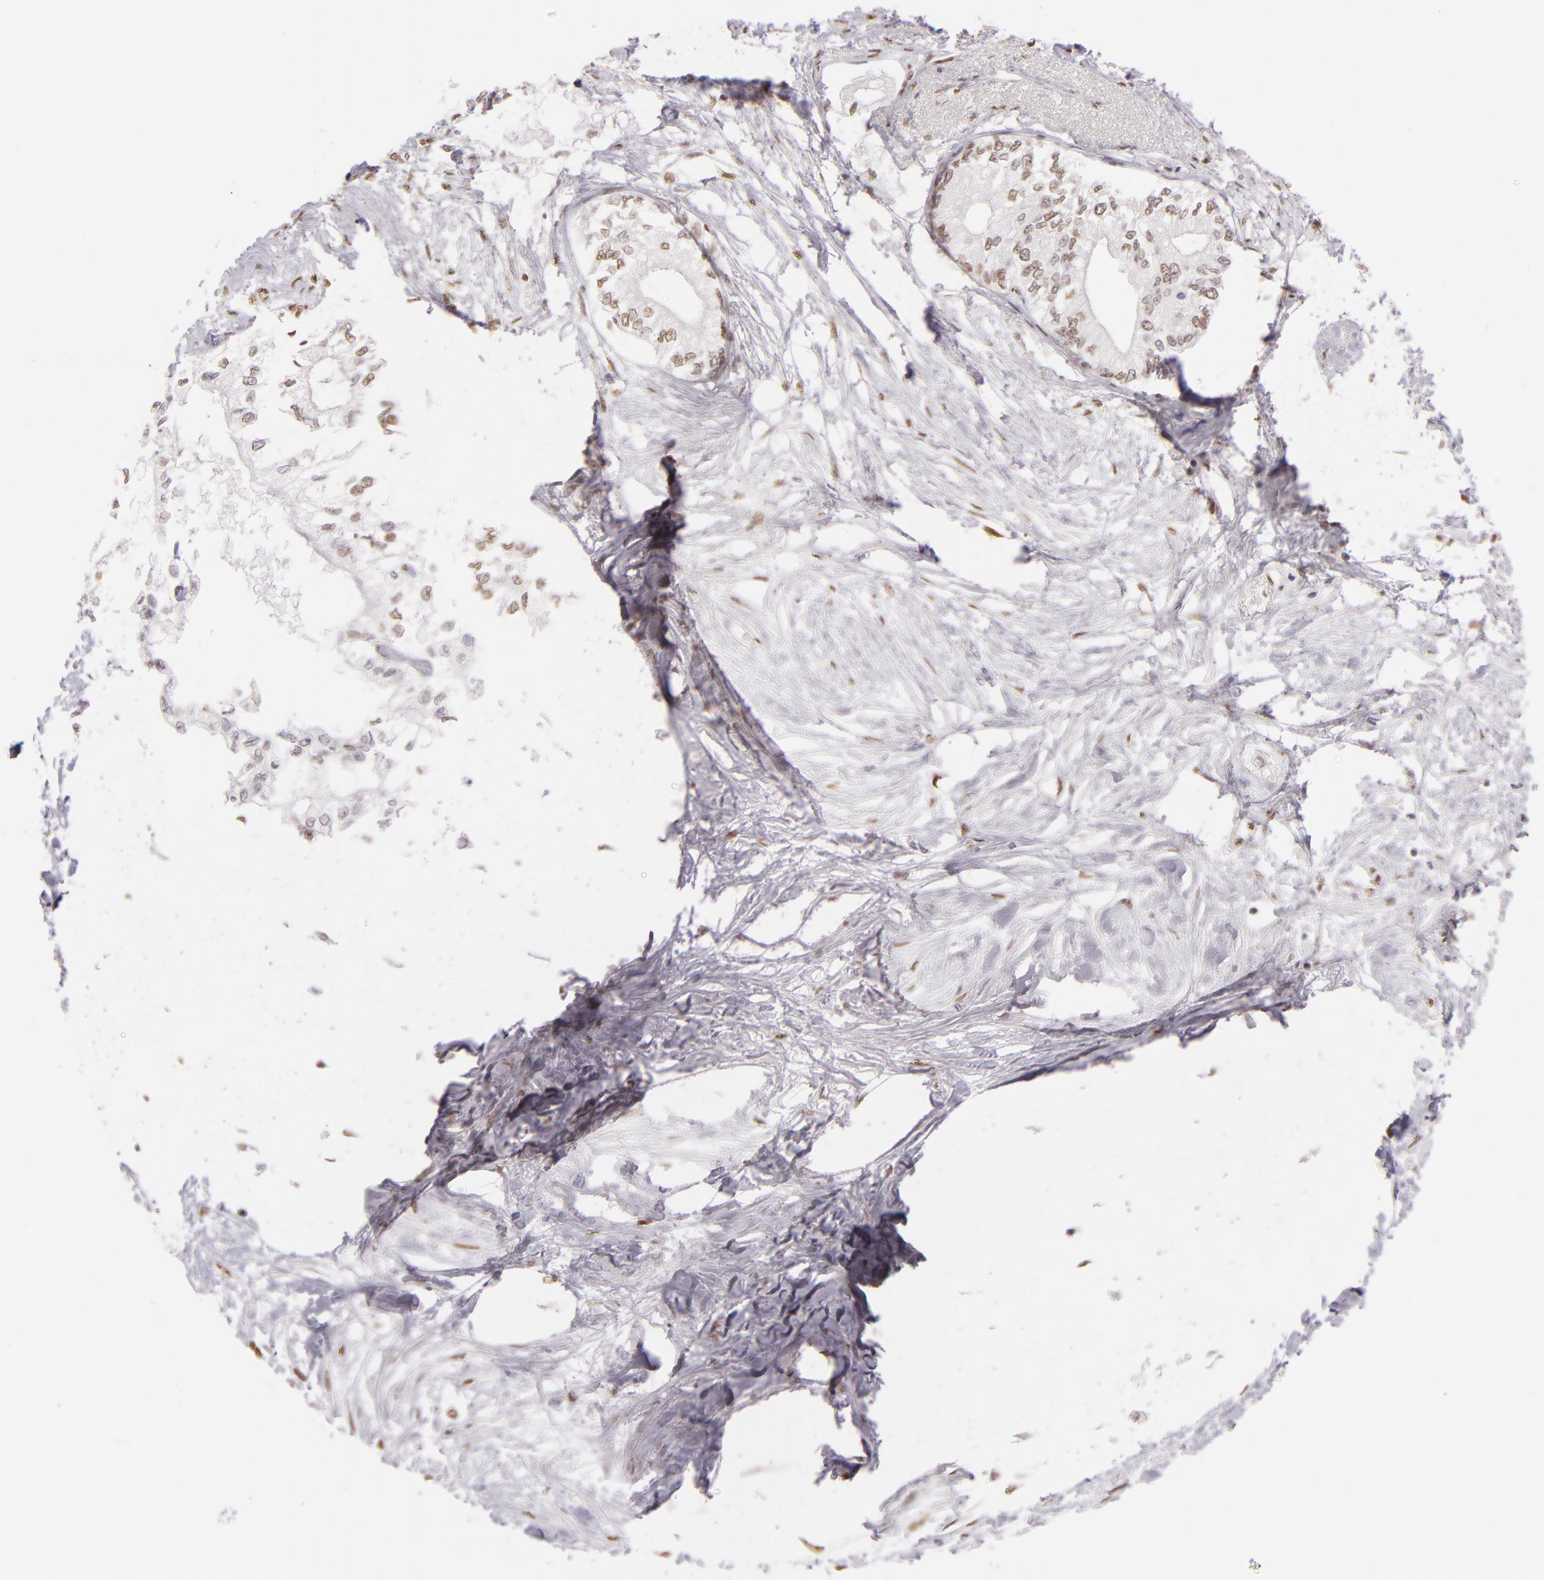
{"staining": {"intensity": "moderate", "quantity": ">75%", "location": "nuclear"}, "tissue": "pancreatic cancer", "cell_type": "Tumor cells", "image_type": "cancer", "snomed": [{"axis": "morphology", "description": "Adenocarcinoma, NOS"}, {"axis": "topography", "description": "Pancreas"}], "caption": "Approximately >75% of tumor cells in human pancreatic cancer show moderate nuclear protein positivity as visualized by brown immunohistochemical staining.", "gene": "PAPOLA", "patient": {"sex": "male", "age": 79}}